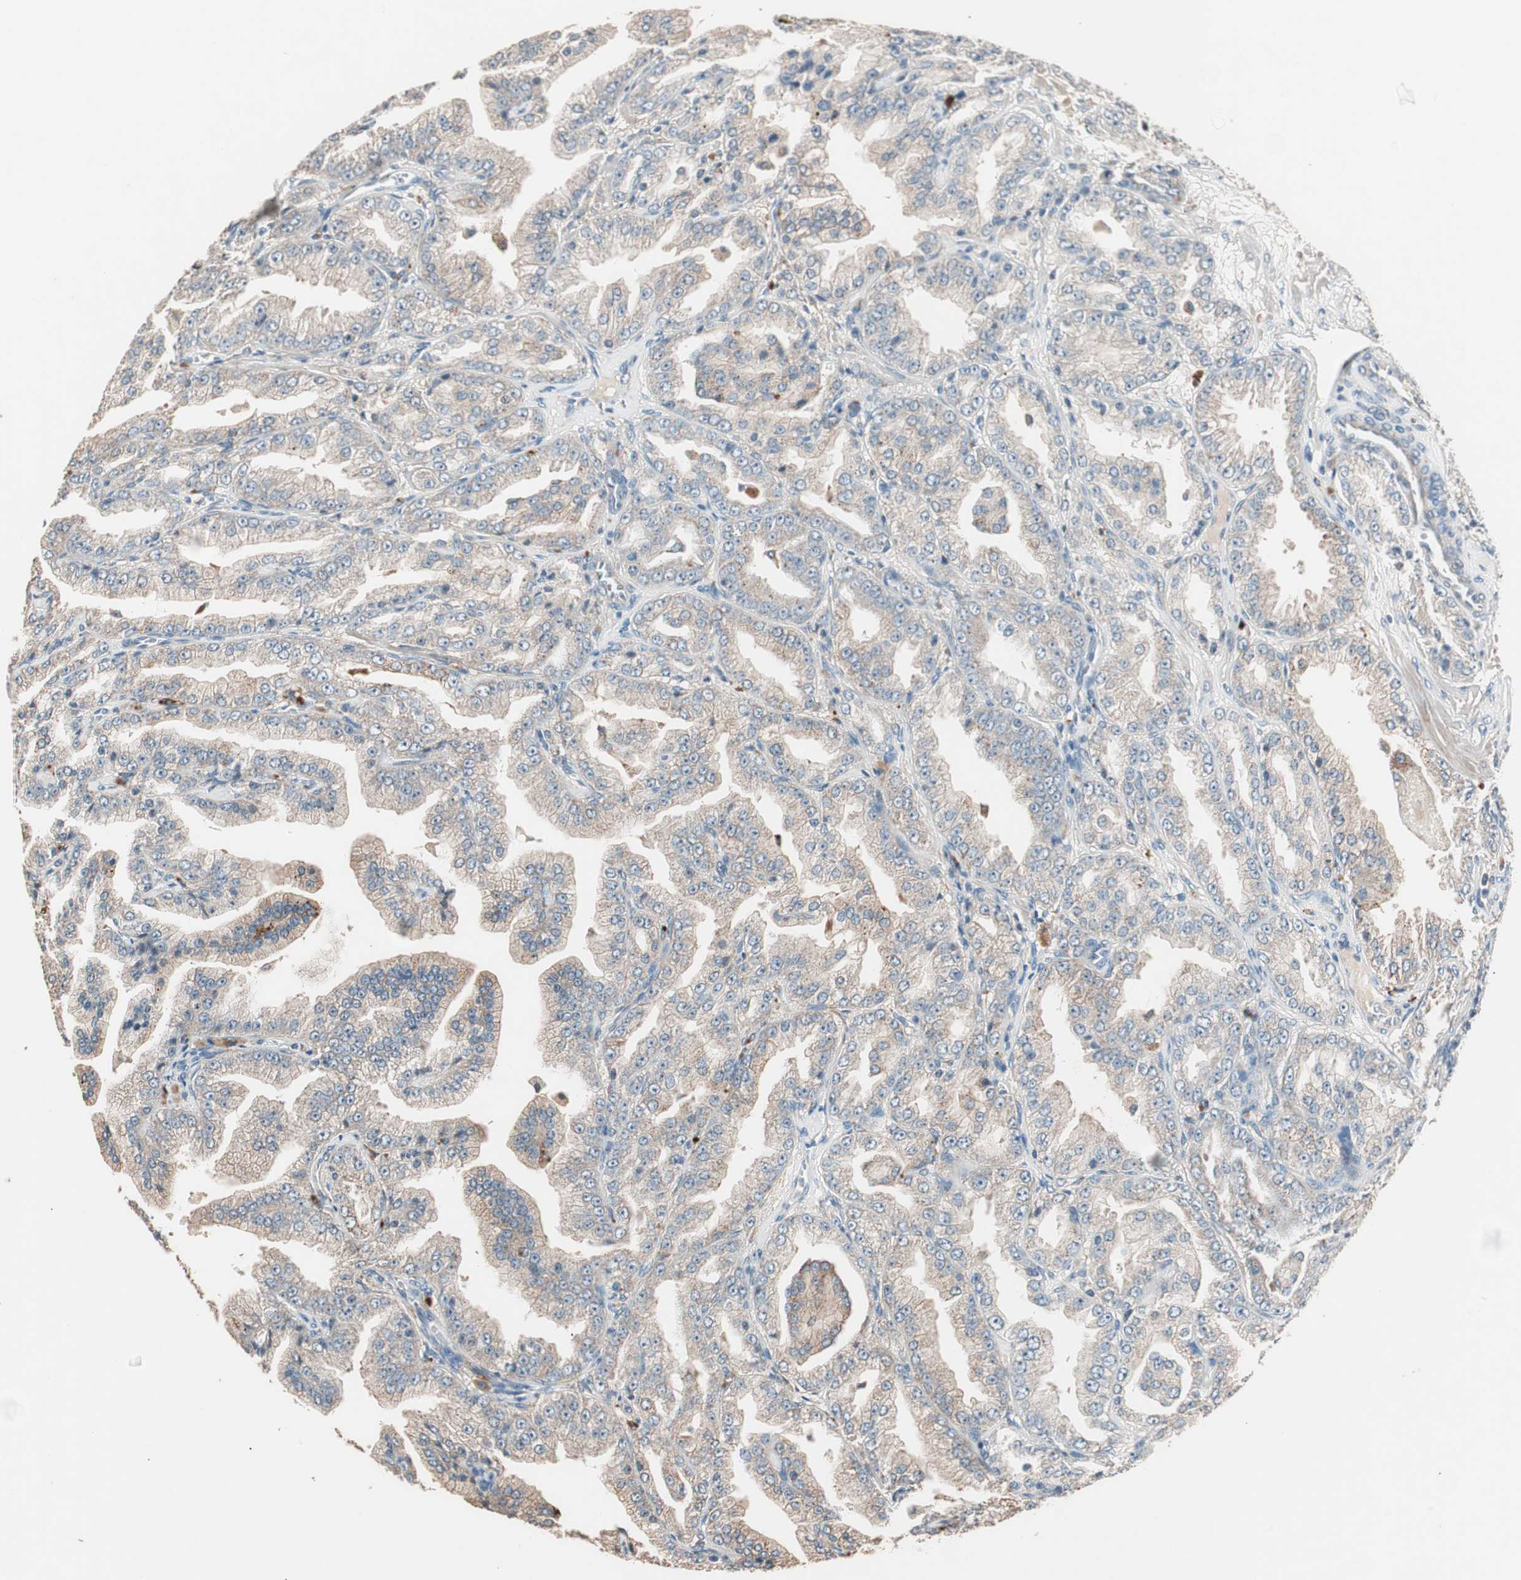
{"staining": {"intensity": "weak", "quantity": ">75%", "location": "cytoplasmic/membranous"}, "tissue": "prostate cancer", "cell_type": "Tumor cells", "image_type": "cancer", "snomed": [{"axis": "morphology", "description": "Adenocarcinoma, High grade"}, {"axis": "topography", "description": "Prostate"}], "caption": "Tumor cells exhibit weak cytoplasmic/membranous staining in about >75% of cells in prostate adenocarcinoma (high-grade).", "gene": "NFRKB", "patient": {"sex": "male", "age": 61}}